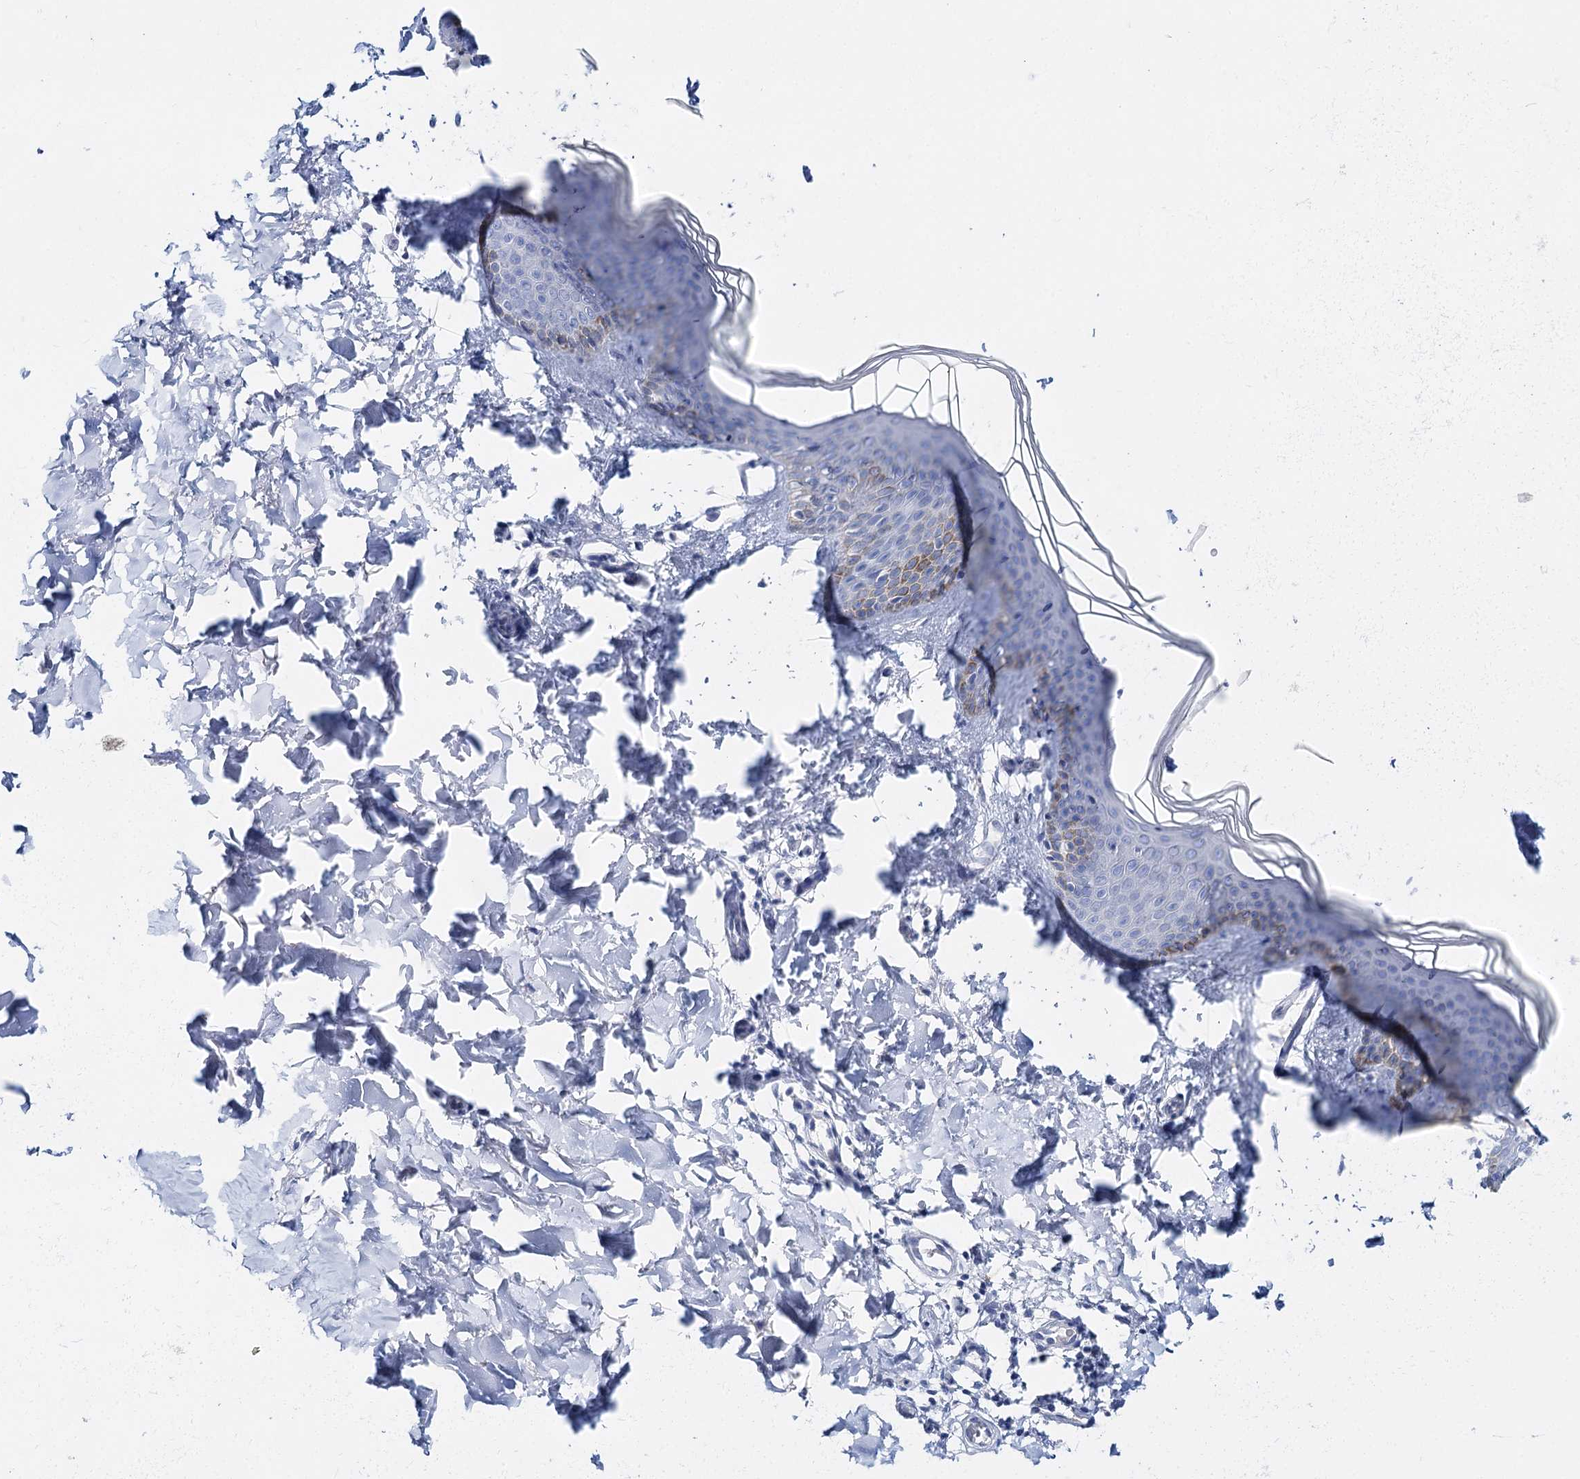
{"staining": {"intensity": "negative", "quantity": "none", "location": "none"}, "tissue": "skin", "cell_type": "Fibroblasts", "image_type": "normal", "snomed": [{"axis": "morphology", "description": "Normal tissue, NOS"}, {"axis": "topography", "description": "Skin"}], "caption": "Immunohistochemistry micrograph of normal skin: skin stained with DAB reveals no significant protein positivity in fibroblasts.", "gene": "CEACAM8", "patient": {"sex": "male", "age": 36}}